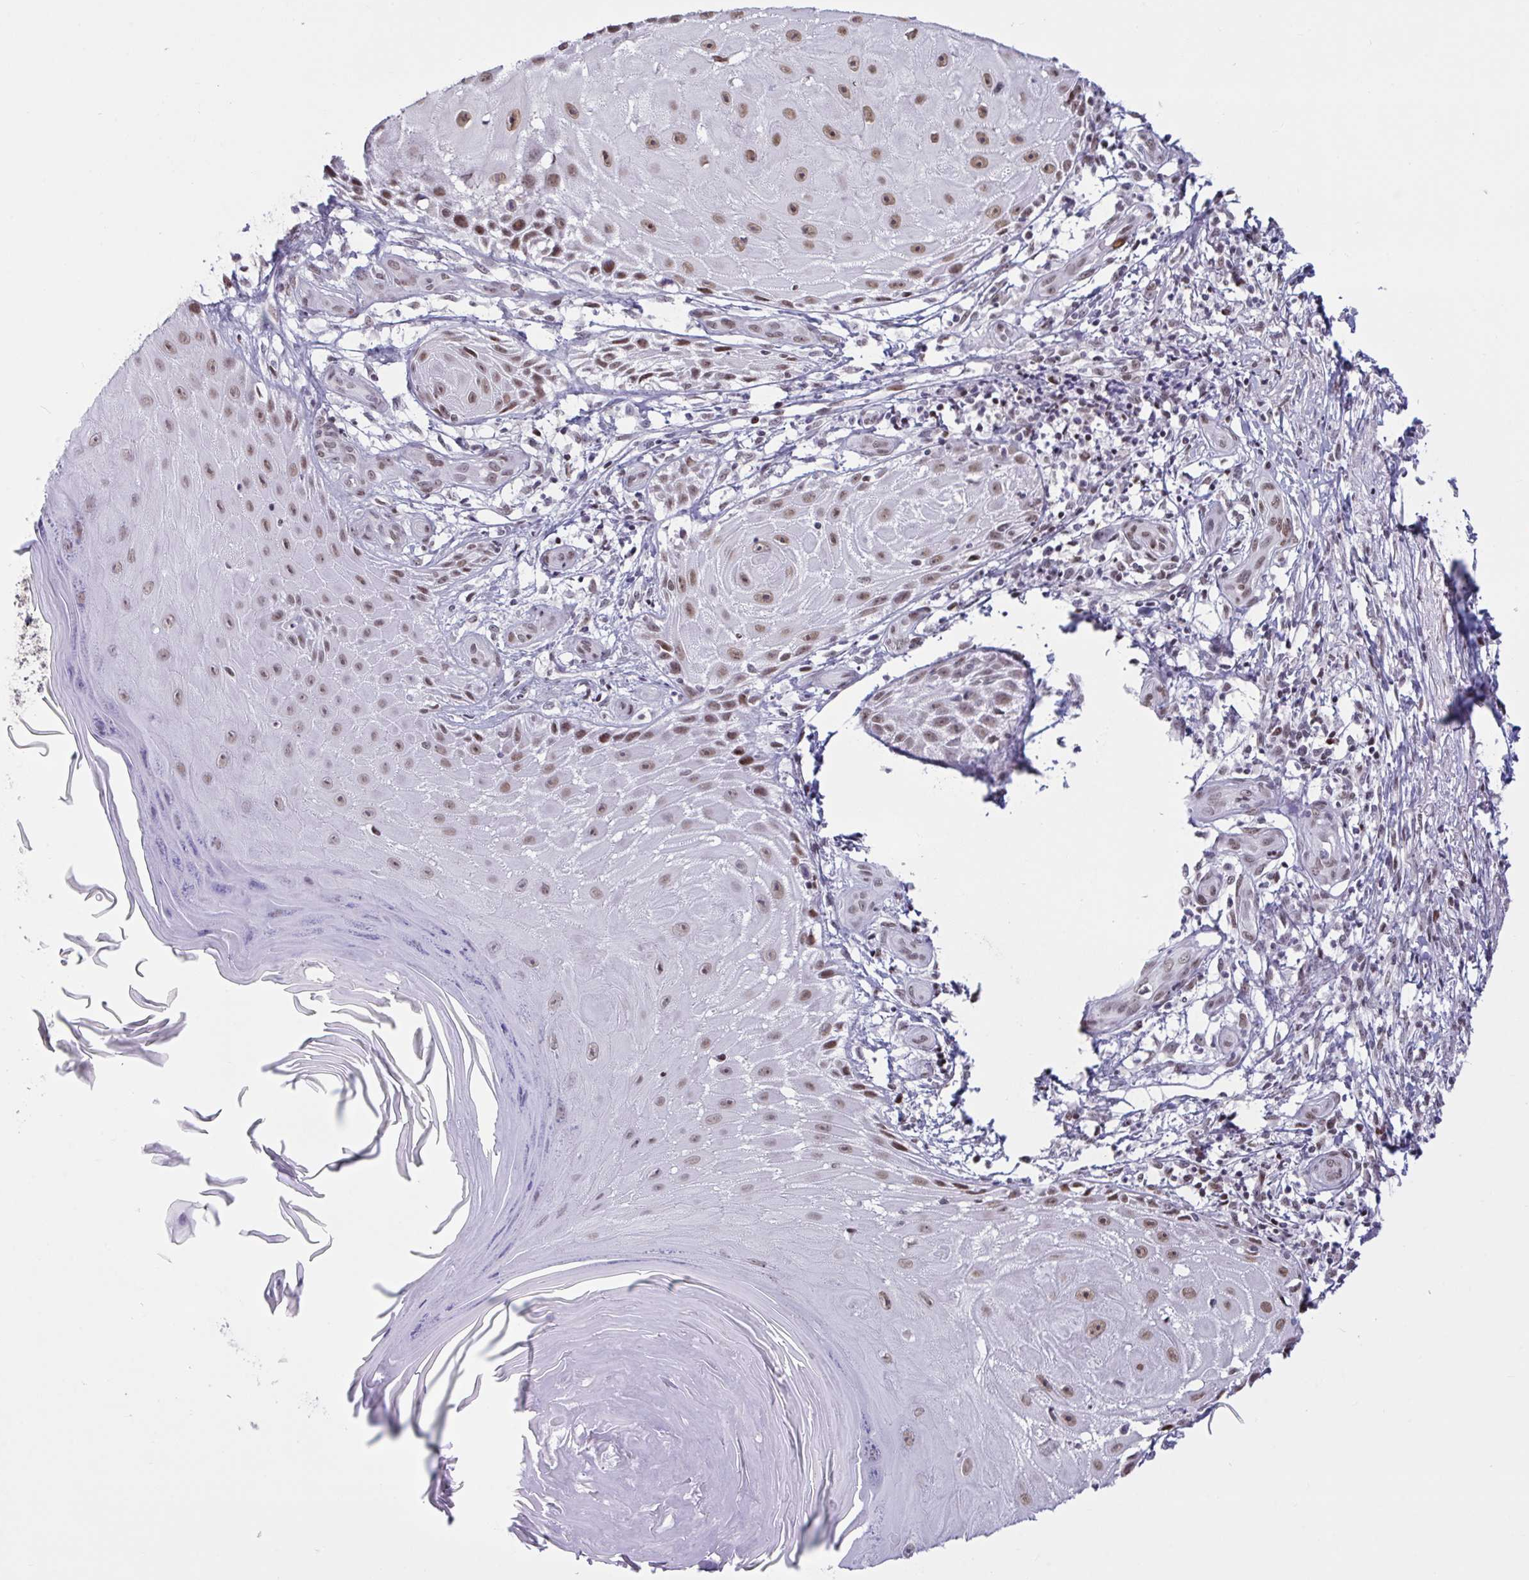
{"staining": {"intensity": "moderate", "quantity": ">75%", "location": "nuclear"}, "tissue": "skin cancer", "cell_type": "Tumor cells", "image_type": "cancer", "snomed": [{"axis": "morphology", "description": "Squamous cell carcinoma, NOS"}, {"axis": "topography", "description": "Skin"}], "caption": "Moderate nuclear expression is appreciated in approximately >75% of tumor cells in skin squamous cell carcinoma. (Stains: DAB (3,3'-diaminobenzidine) in brown, nuclei in blue, Microscopy: brightfield microscopy at high magnification).", "gene": "CBFA2T2", "patient": {"sex": "female", "age": 77}}